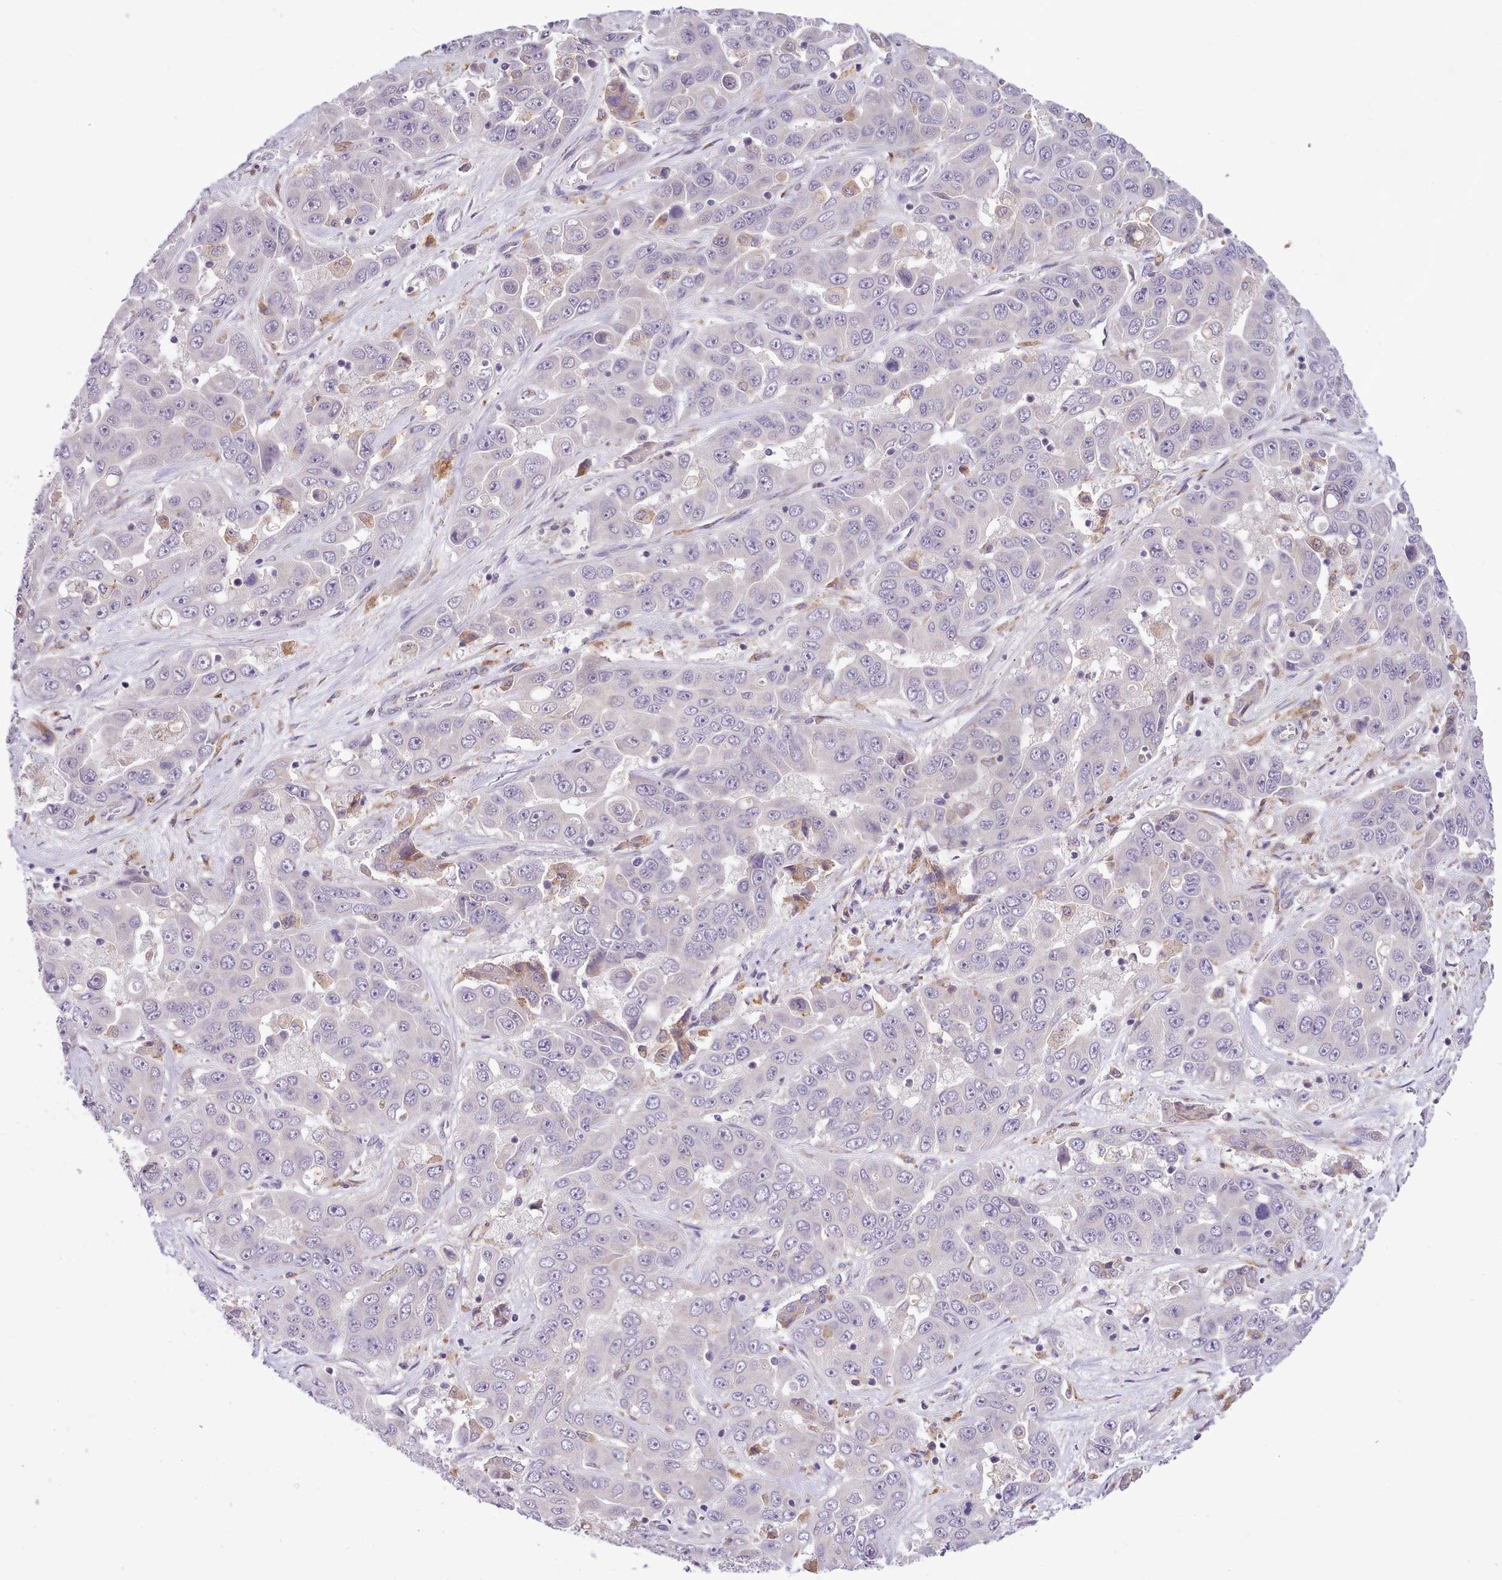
{"staining": {"intensity": "negative", "quantity": "none", "location": "none"}, "tissue": "liver cancer", "cell_type": "Tumor cells", "image_type": "cancer", "snomed": [{"axis": "morphology", "description": "Cholangiocarcinoma"}, {"axis": "topography", "description": "Liver"}], "caption": "Tumor cells are negative for brown protein staining in liver cancer (cholangiocarcinoma).", "gene": "FAM83E", "patient": {"sex": "female", "age": 52}}